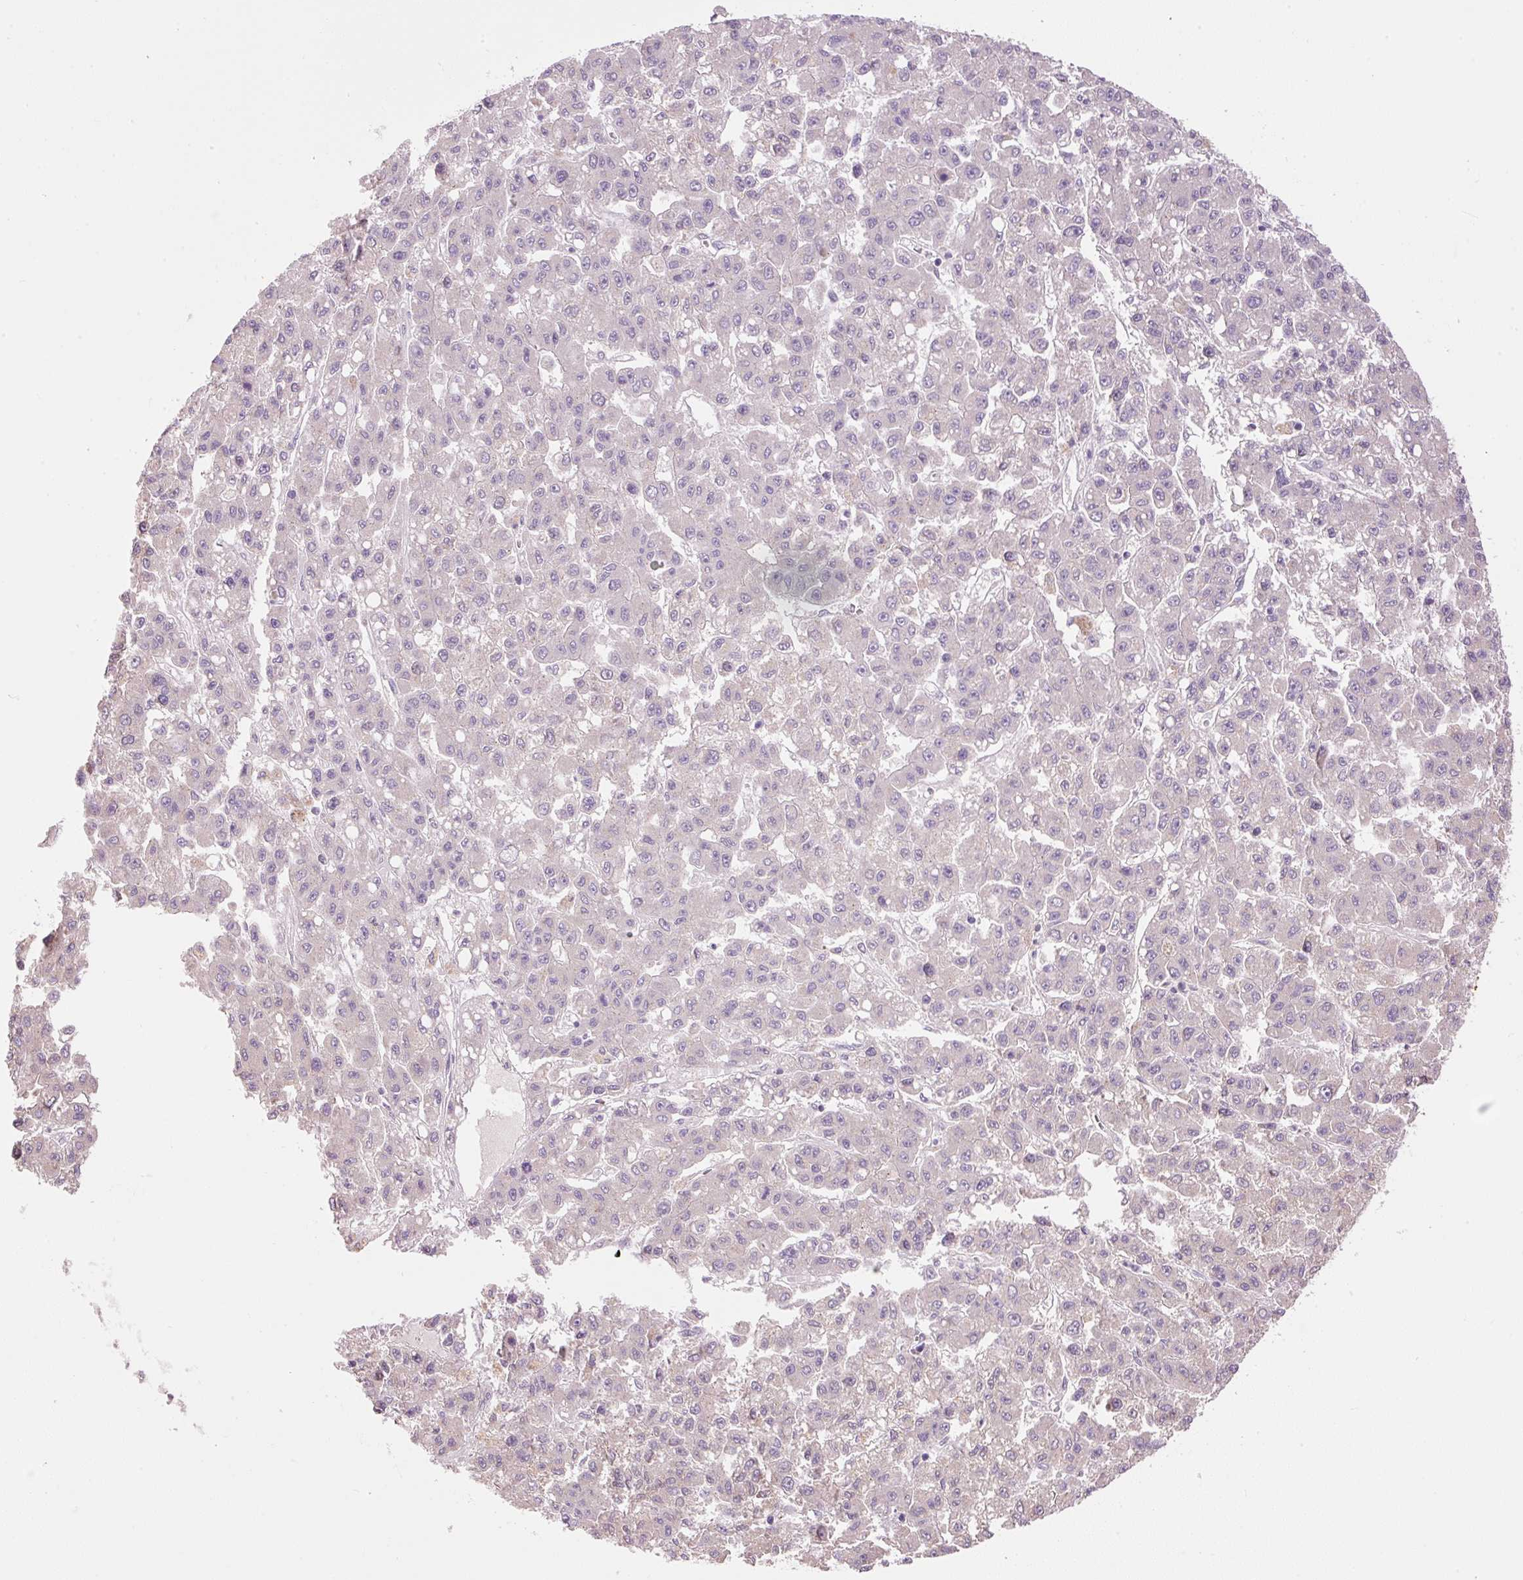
{"staining": {"intensity": "negative", "quantity": "none", "location": "none"}, "tissue": "liver cancer", "cell_type": "Tumor cells", "image_type": "cancer", "snomed": [{"axis": "morphology", "description": "Carcinoma, Hepatocellular, NOS"}, {"axis": "topography", "description": "Liver"}], "caption": "Human liver cancer (hepatocellular carcinoma) stained for a protein using immunohistochemistry shows no expression in tumor cells.", "gene": "PNPLA5", "patient": {"sex": "male", "age": 70}}